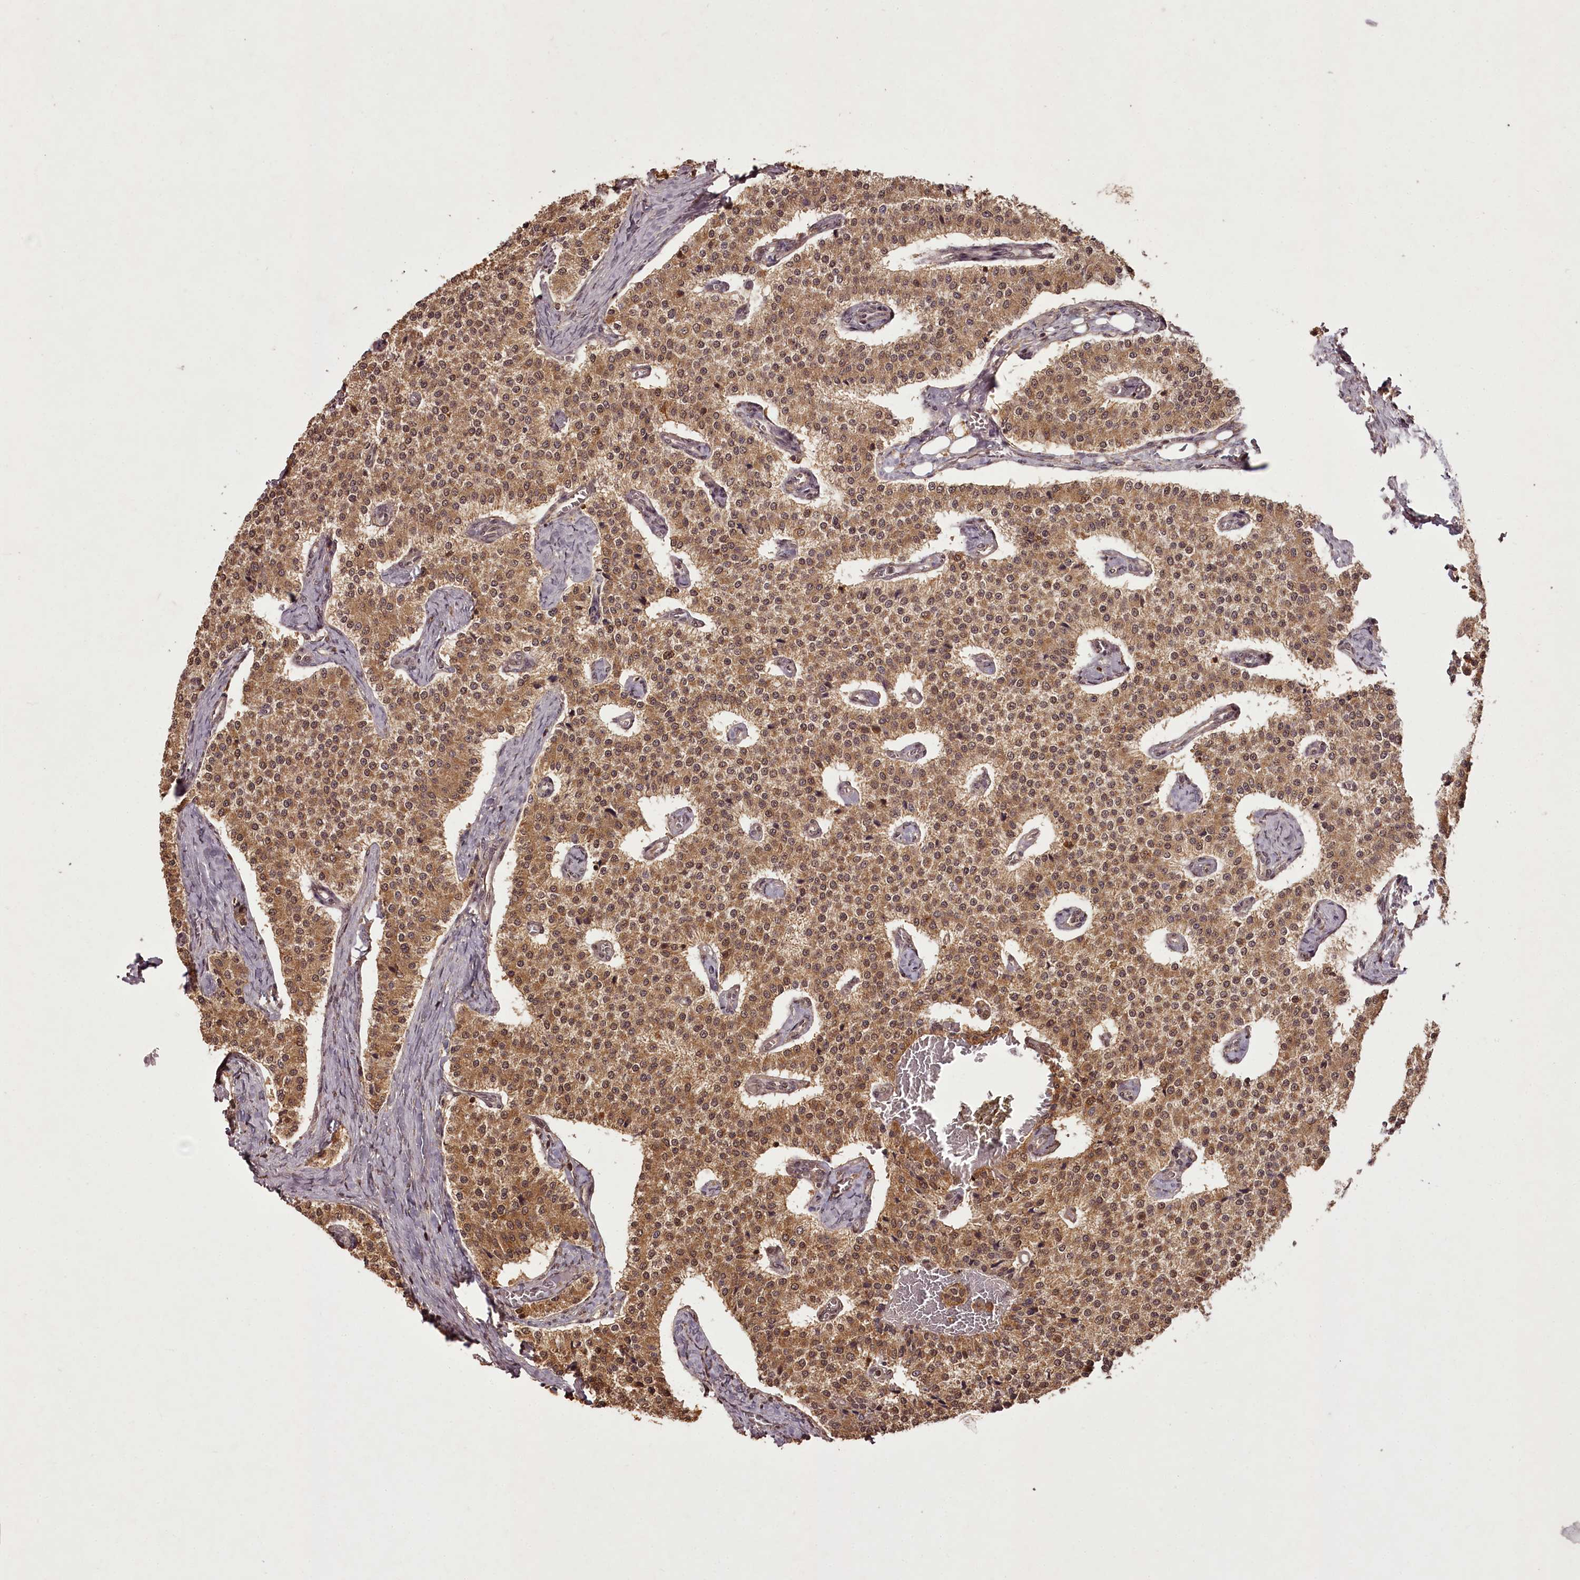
{"staining": {"intensity": "moderate", "quantity": ">75%", "location": "cytoplasmic/membranous,nuclear"}, "tissue": "carcinoid", "cell_type": "Tumor cells", "image_type": "cancer", "snomed": [{"axis": "morphology", "description": "Carcinoid, malignant, NOS"}, {"axis": "topography", "description": "Colon"}], "caption": "Approximately >75% of tumor cells in human malignant carcinoid show moderate cytoplasmic/membranous and nuclear protein staining as visualized by brown immunohistochemical staining.", "gene": "NPRL2", "patient": {"sex": "female", "age": 52}}